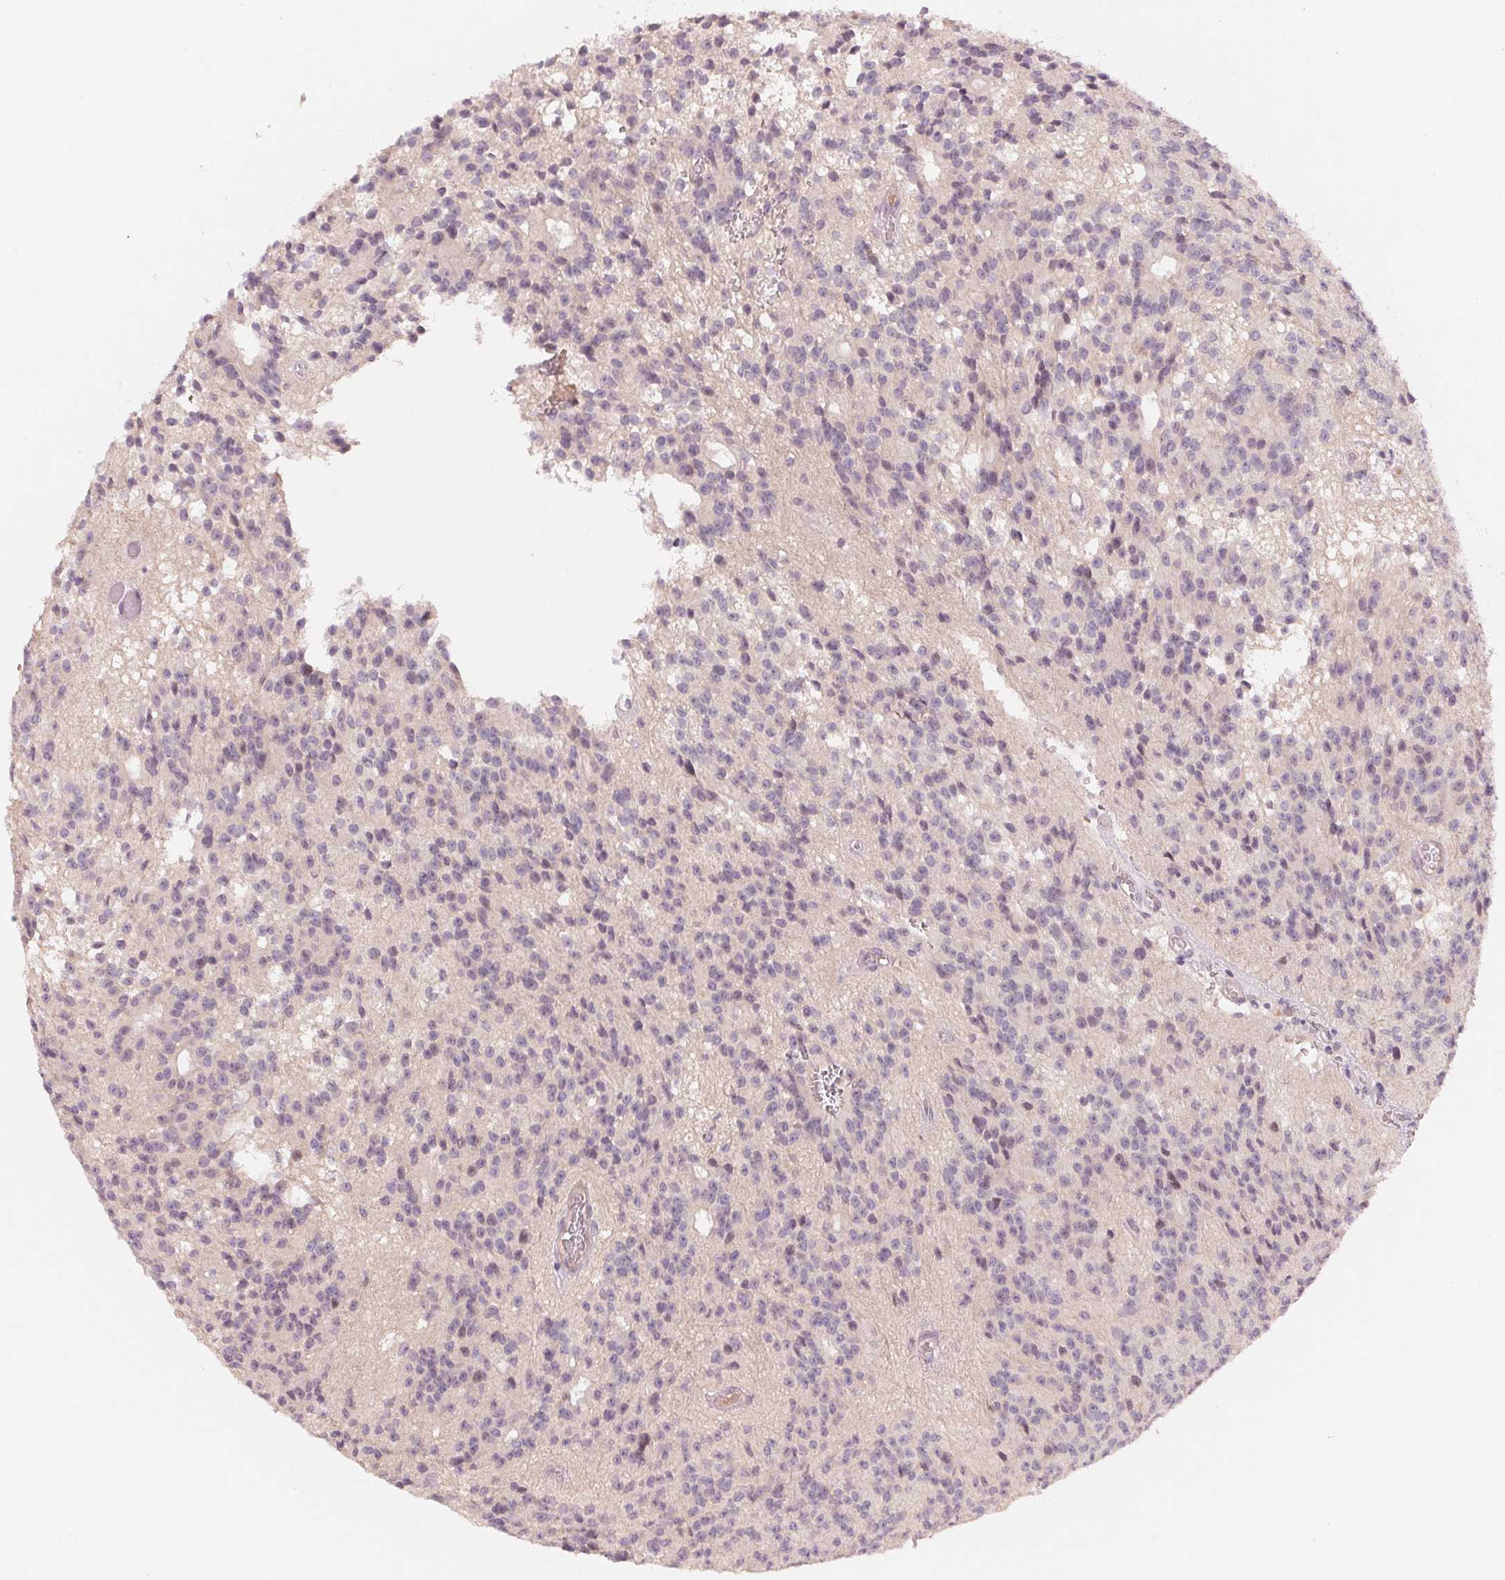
{"staining": {"intensity": "negative", "quantity": "none", "location": "none"}, "tissue": "glioma", "cell_type": "Tumor cells", "image_type": "cancer", "snomed": [{"axis": "morphology", "description": "Glioma, malignant, Low grade"}, {"axis": "topography", "description": "Brain"}], "caption": "IHC micrograph of malignant glioma (low-grade) stained for a protein (brown), which exhibits no positivity in tumor cells.", "gene": "DENND2C", "patient": {"sex": "male", "age": 31}}